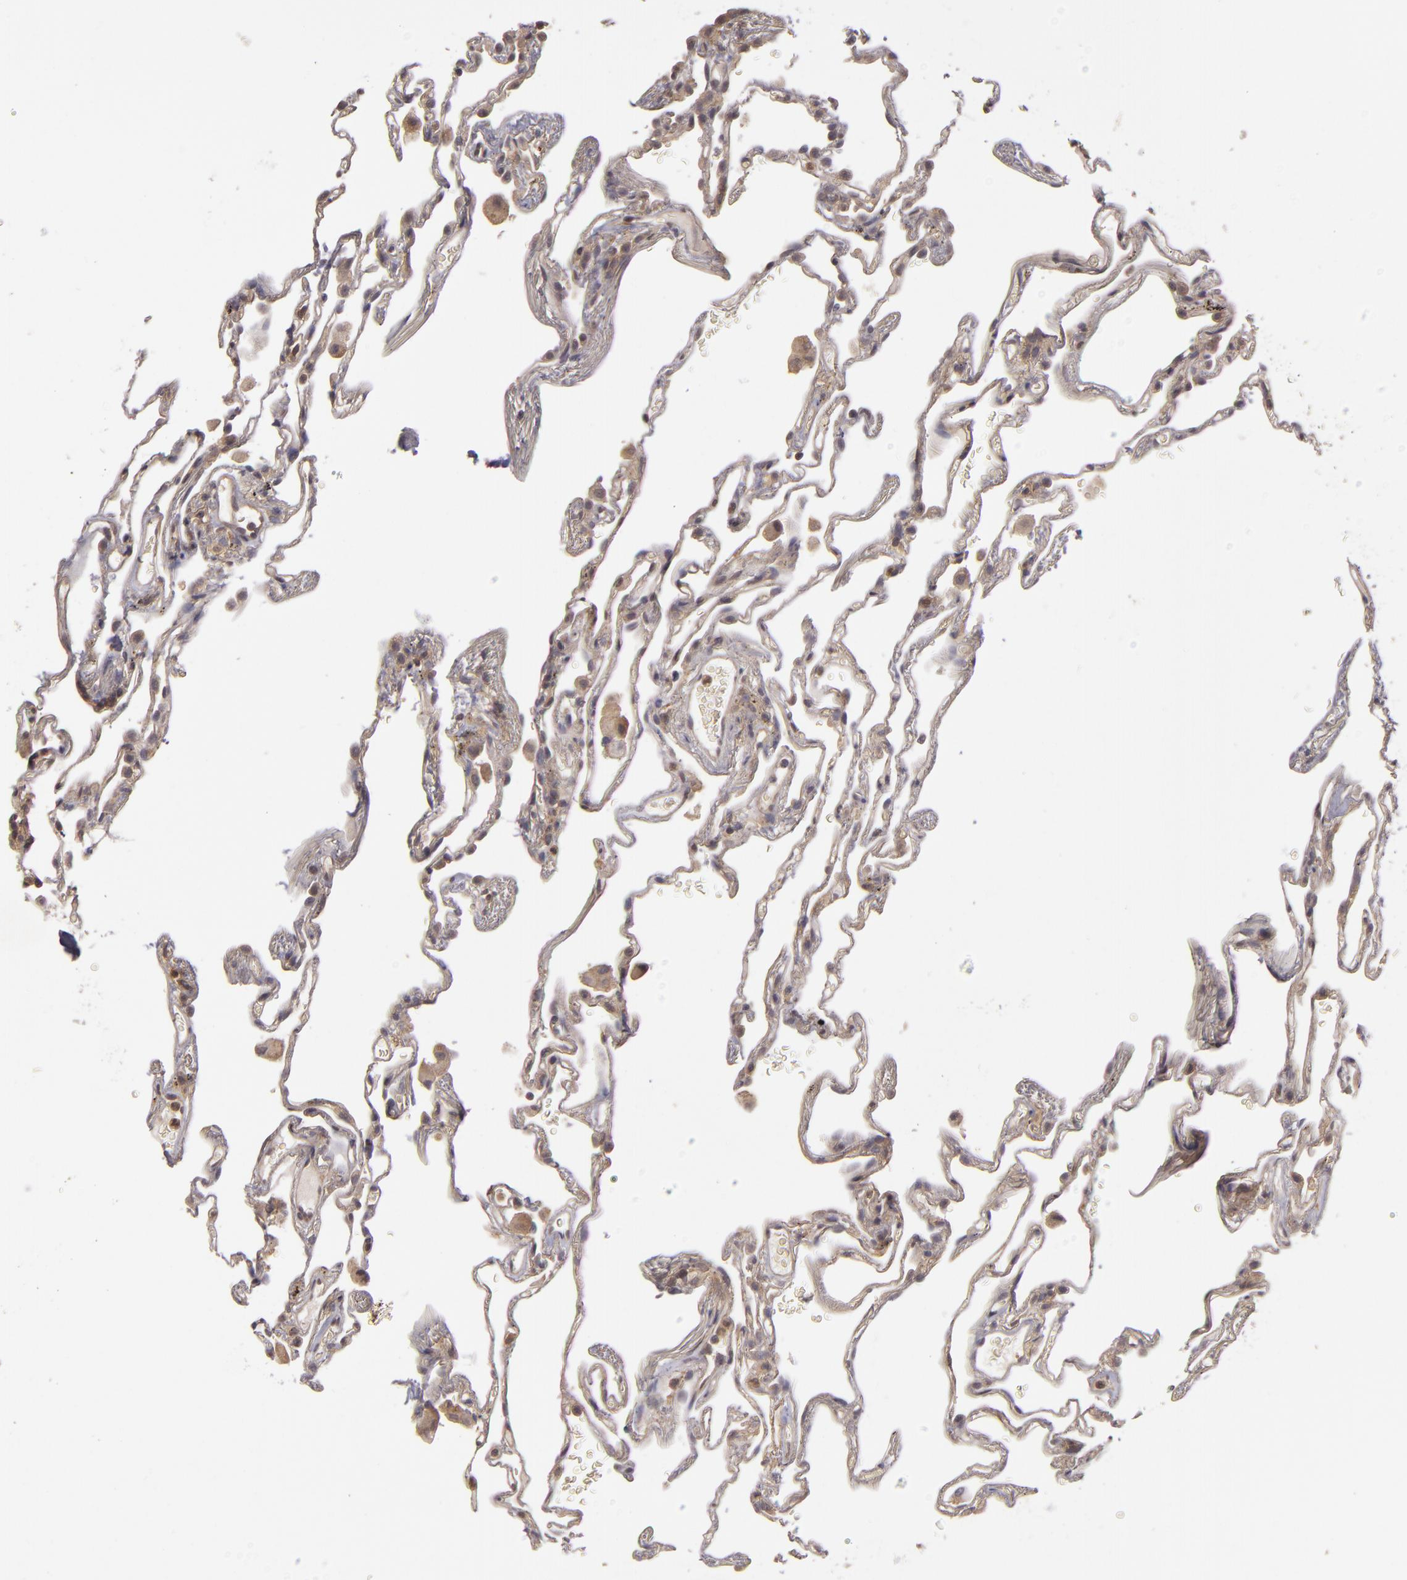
{"staining": {"intensity": "weak", "quantity": ">75%", "location": "cytoplasmic/membranous"}, "tissue": "lung", "cell_type": "Alveolar cells", "image_type": "normal", "snomed": [{"axis": "morphology", "description": "Normal tissue, NOS"}, {"axis": "morphology", "description": "Inflammation, NOS"}, {"axis": "topography", "description": "Lung"}], "caption": "Immunohistochemistry (DAB (3,3'-diaminobenzidine)) staining of unremarkable lung demonstrates weak cytoplasmic/membranous protein positivity in approximately >75% of alveolar cells. The protein of interest is shown in brown color, while the nuclei are stained blue.", "gene": "HRAS", "patient": {"sex": "male", "age": 69}}